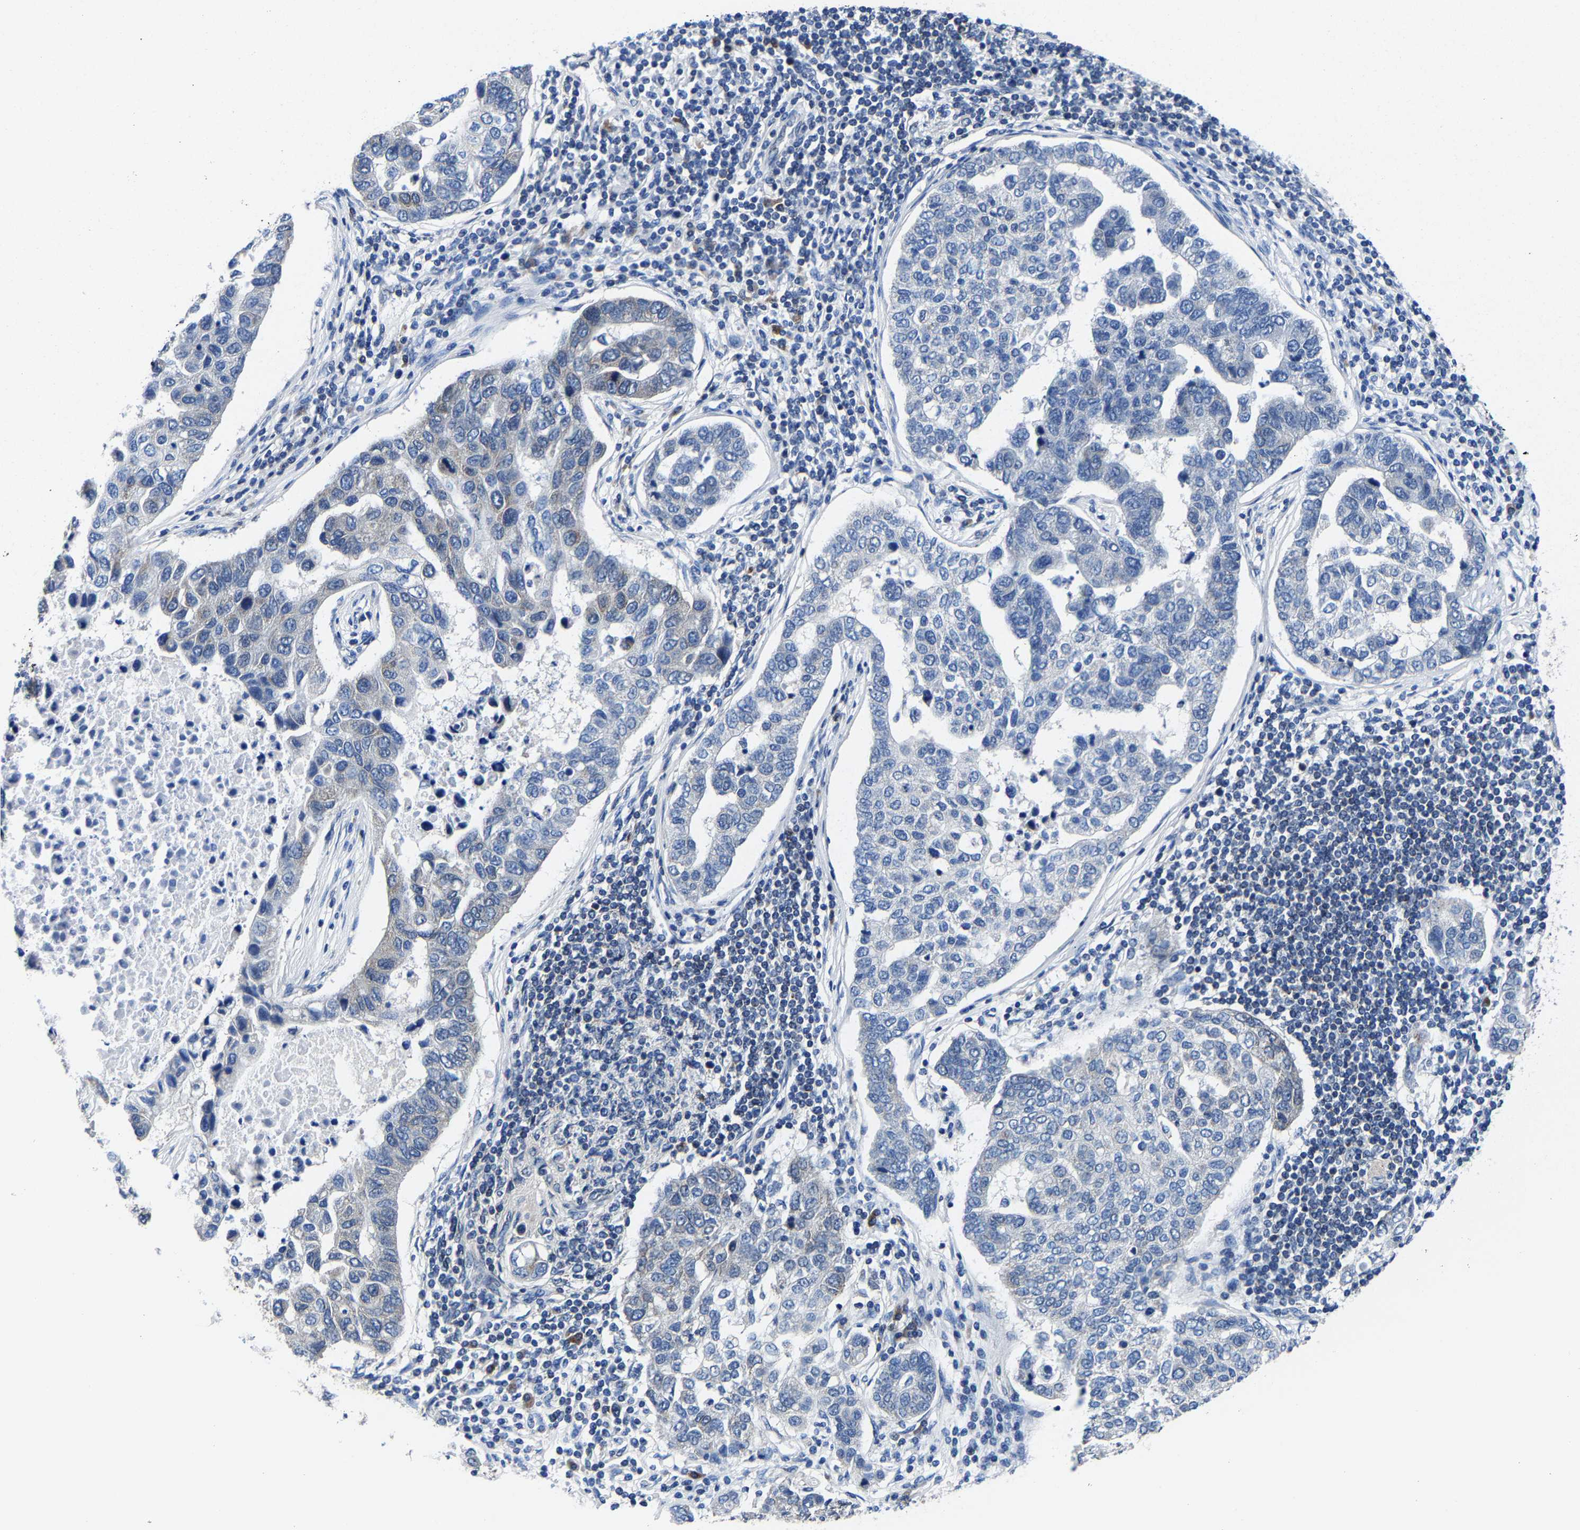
{"staining": {"intensity": "negative", "quantity": "none", "location": "none"}, "tissue": "pancreatic cancer", "cell_type": "Tumor cells", "image_type": "cancer", "snomed": [{"axis": "morphology", "description": "Adenocarcinoma, NOS"}, {"axis": "topography", "description": "Pancreas"}], "caption": "An immunohistochemistry histopathology image of pancreatic cancer (adenocarcinoma) is shown. There is no staining in tumor cells of pancreatic cancer (adenocarcinoma). Brightfield microscopy of immunohistochemistry (IHC) stained with DAB (3,3'-diaminobenzidine) (brown) and hematoxylin (blue), captured at high magnification.", "gene": "EBAG9", "patient": {"sex": "female", "age": 61}}